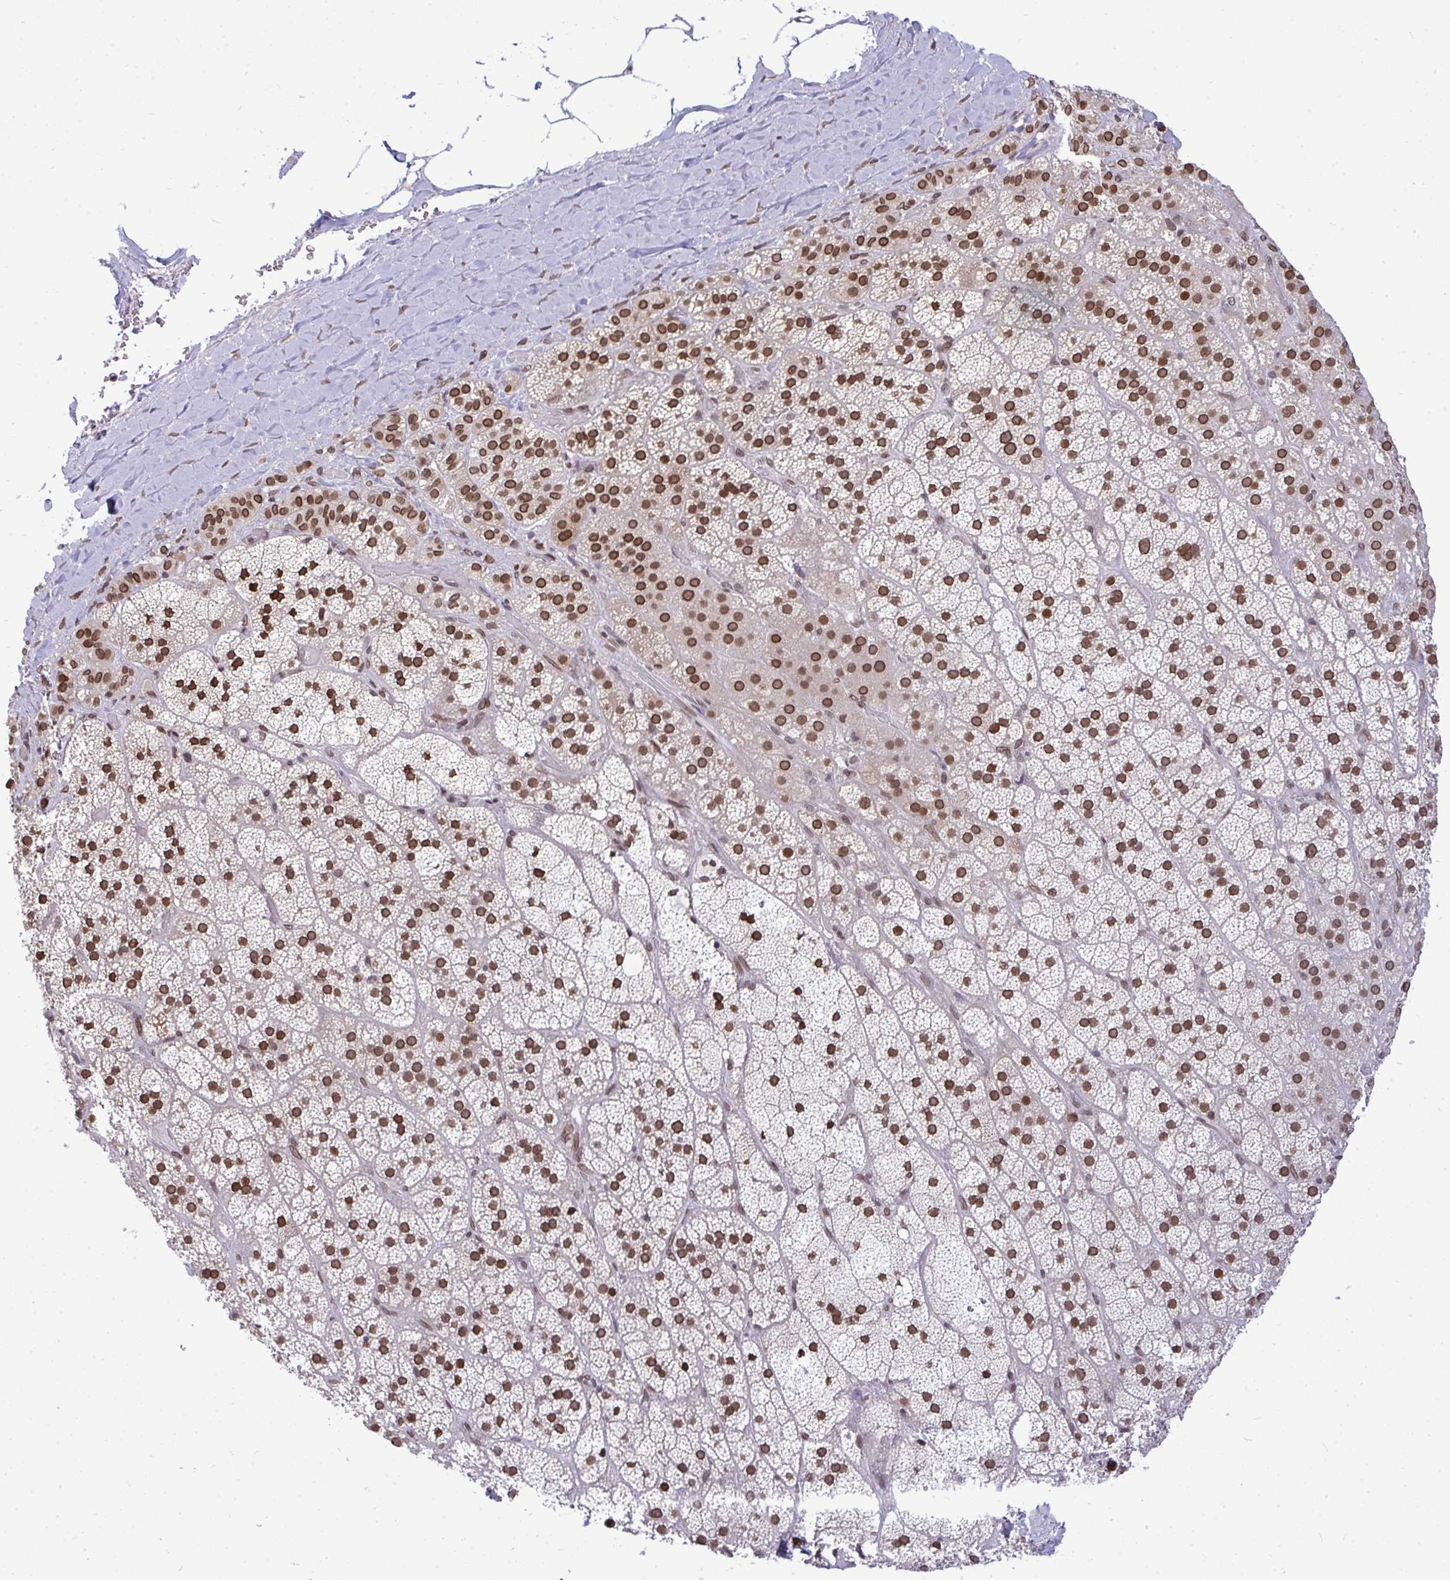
{"staining": {"intensity": "moderate", "quantity": ">75%", "location": "nuclear"}, "tissue": "adrenal gland", "cell_type": "Glandular cells", "image_type": "normal", "snomed": [{"axis": "morphology", "description": "Normal tissue, NOS"}, {"axis": "topography", "description": "Adrenal gland"}], "caption": "About >75% of glandular cells in normal adrenal gland demonstrate moderate nuclear protein staining as visualized by brown immunohistochemical staining.", "gene": "JPT1", "patient": {"sex": "male", "age": 57}}